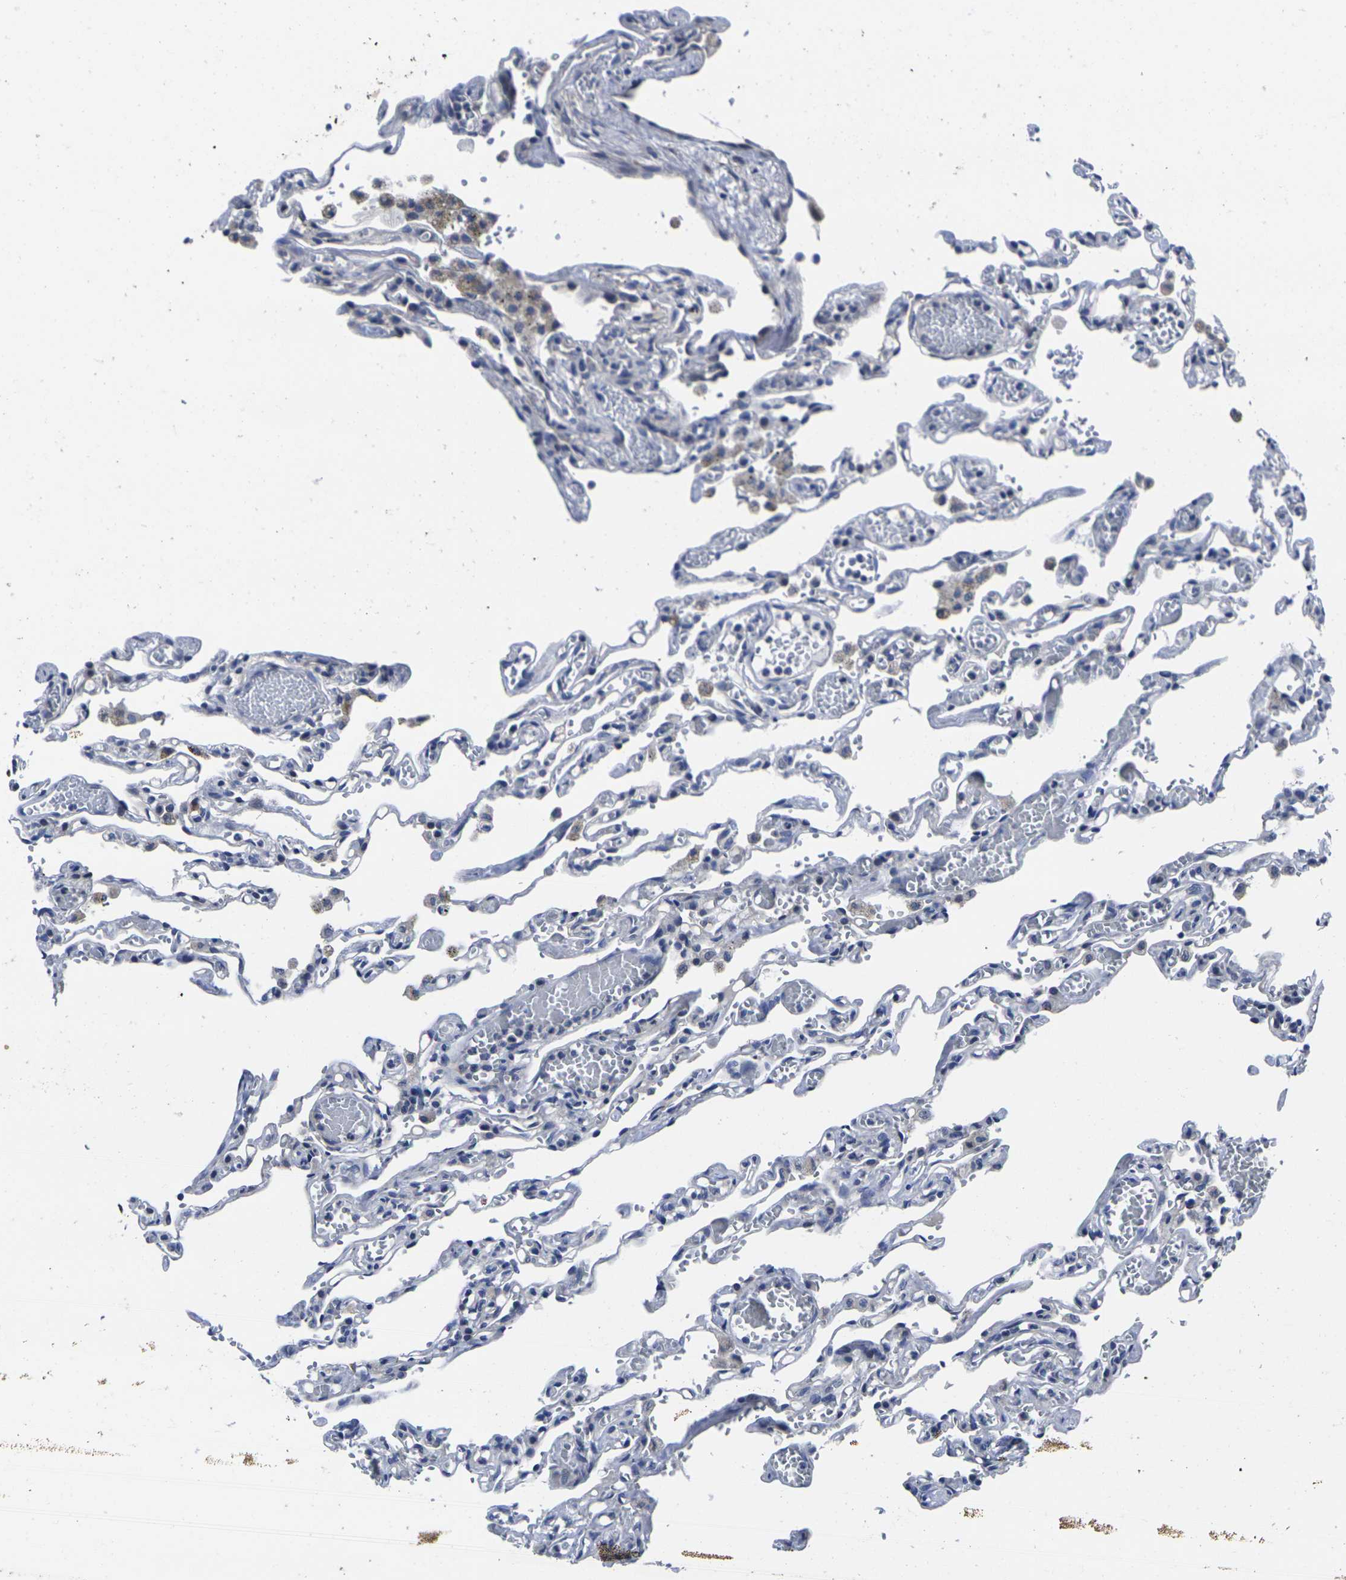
{"staining": {"intensity": "negative", "quantity": "none", "location": "none"}, "tissue": "lung", "cell_type": "Alveolar cells", "image_type": "normal", "snomed": [{"axis": "morphology", "description": "Normal tissue, NOS"}, {"axis": "topography", "description": "Lung"}], "caption": "Immunohistochemistry (IHC) photomicrograph of normal lung: lung stained with DAB (3,3'-diaminobenzidine) displays no significant protein expression in alveolar cells. (Stains: DAB immunohistochemistry with hematoxylin counter stain, Microscopy: brightfield microscopy at high magnification).", "gene": "CYP2C8", "patient": {"sex": "male", "age": 21}}